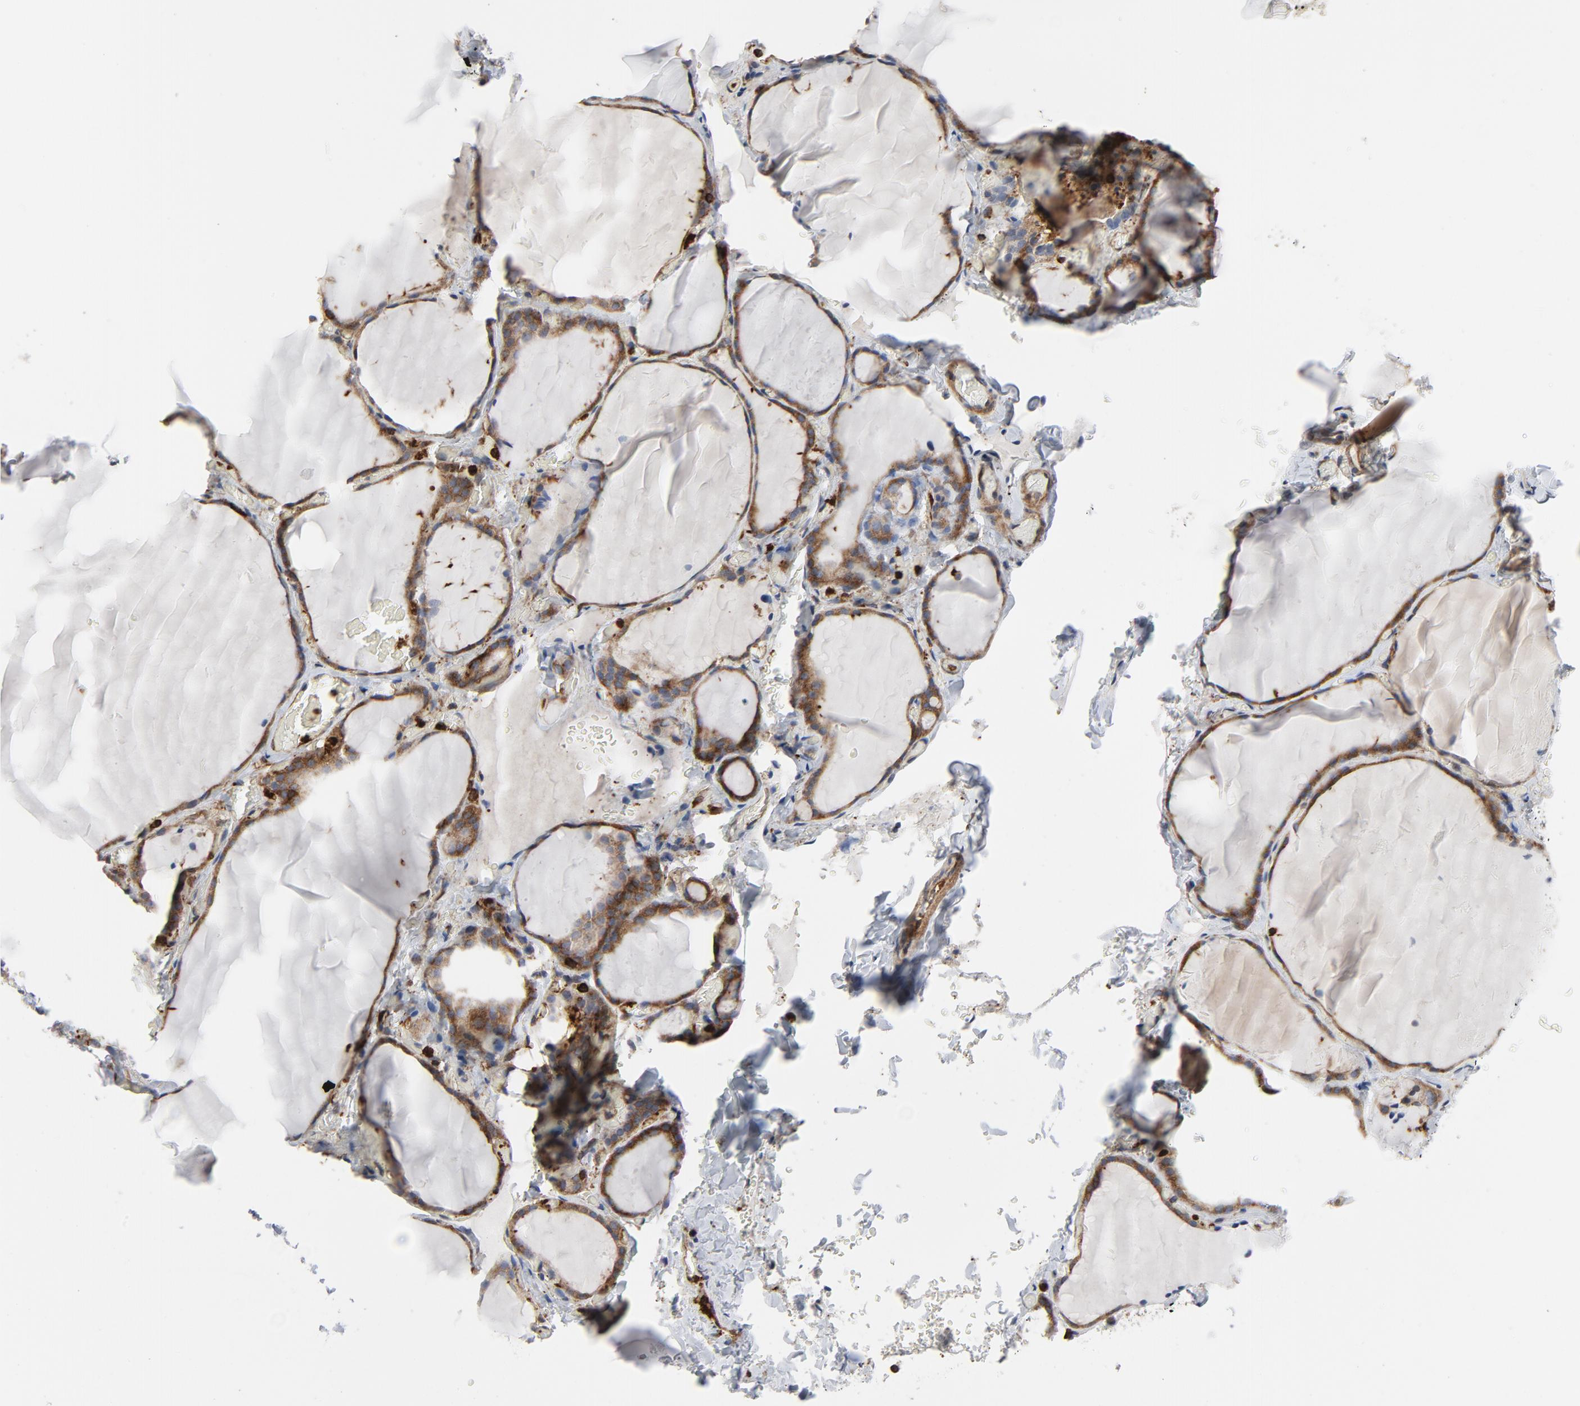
{"staining": {"intensity": "moderate", "quantity": ">75%", "location": "cytoplasmic/membranous"}, "tissue": "thyroid gland", "cell_type": "Glandular cells", "image_type": "normal", "snomed": [{"axis": "morphology", "description": "Normal tissue, NOS"}, {"axis": "topography", "description": "Thyroid gland"}], "caption": "Protein staining displays moderate cytoplasmic/membranous positivity in approximately >75% of glandular cells in benign thyroid gland. Nuclei are stained in blue.", "gene": "YES1", "patient": {"sex": "female", "age": 22}}